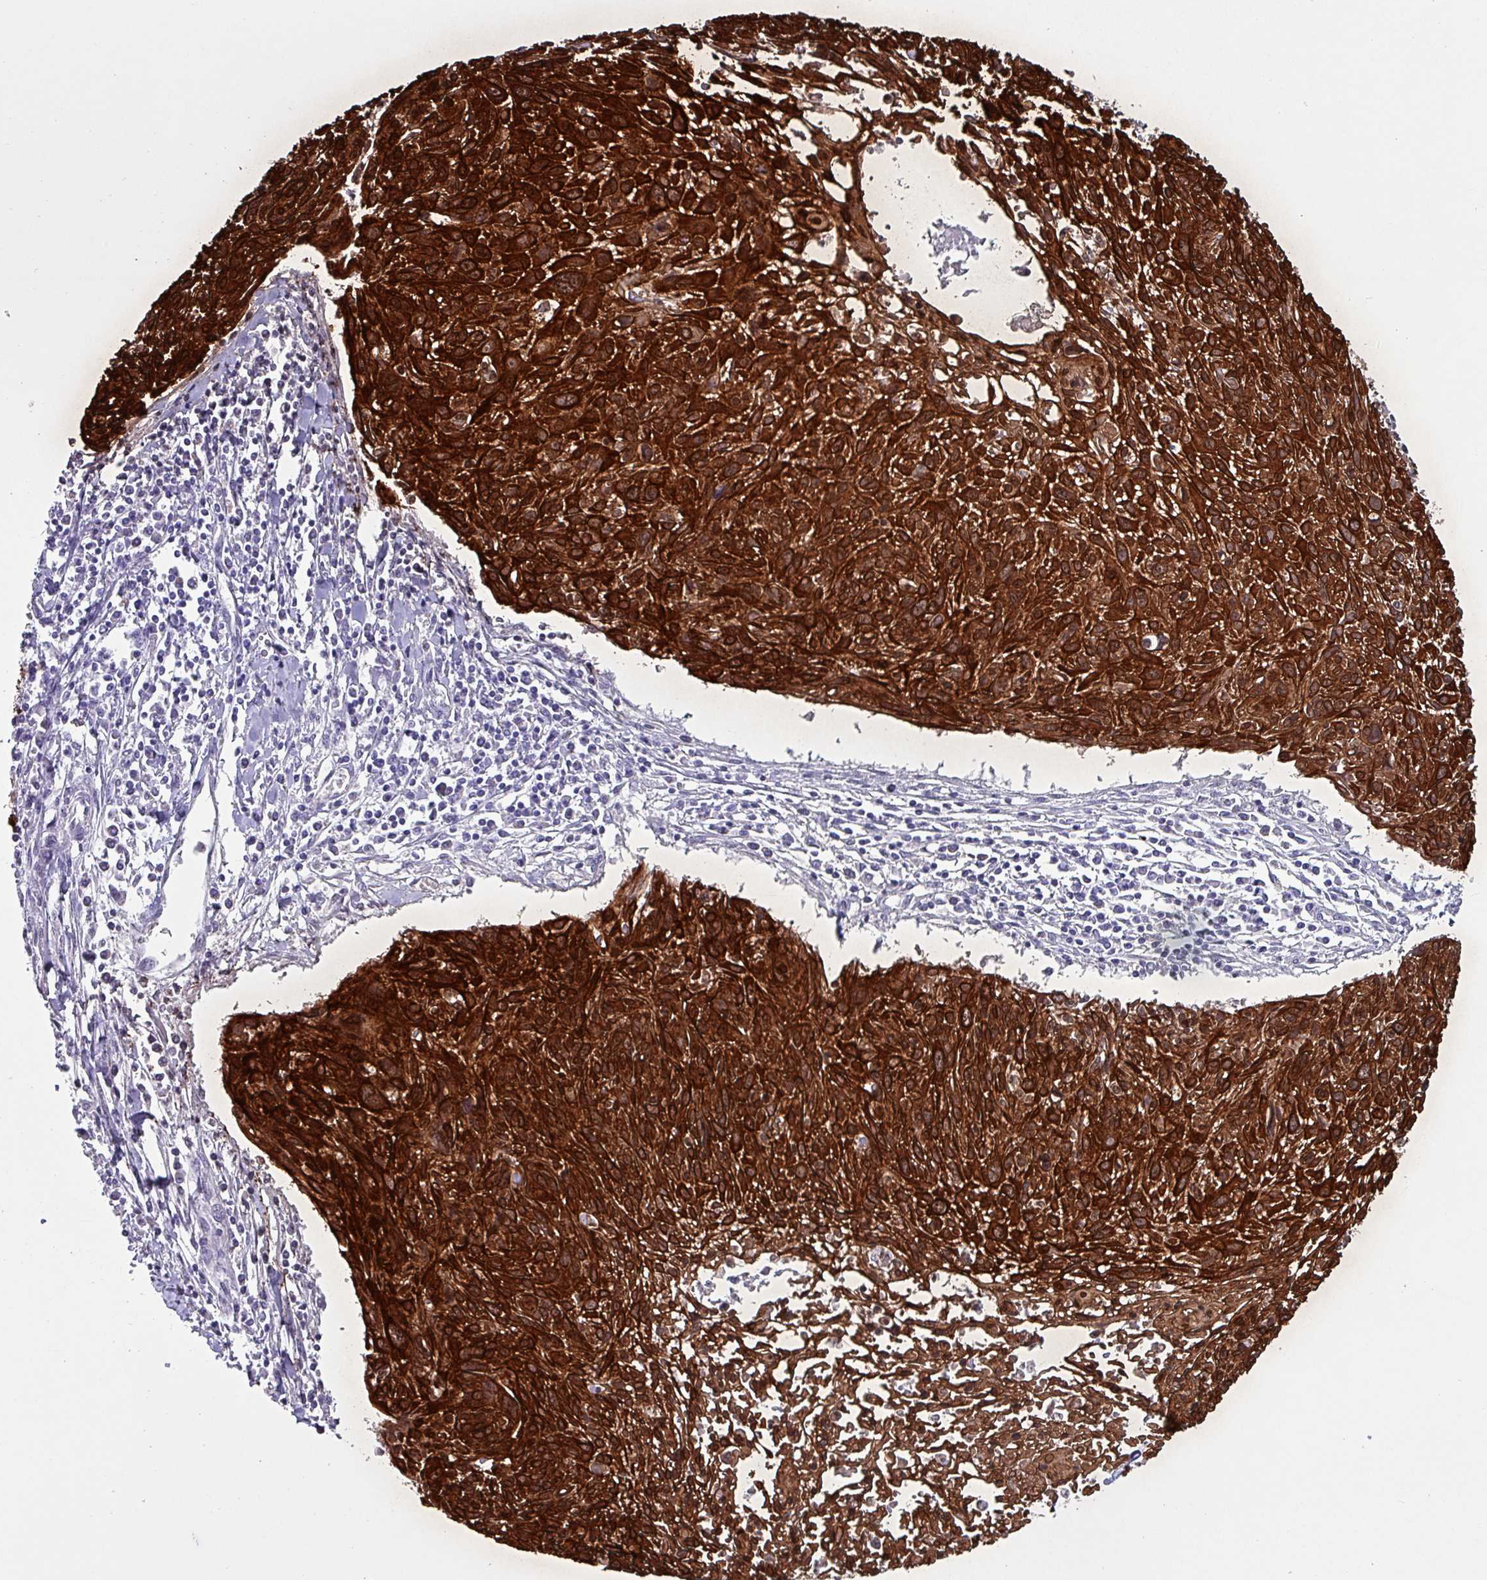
{"staining": {"intensity": "strong", "quantity": ">75%", "location": "cytoplasmic/membranous"}, "tissue": "cervical cancer", "cell_type": "Tumor cells", "image_type": "cancer", "snomed": [{"axis": "morphology", "description": "Squamous cell carcinoma, NOS"}, {"axis": "topography", "description": "Cervix"}], "caption": "Cervical cancer stained with DAB IHC demonstrates high levels of strong cytoplasmic/membranous positivity in approximately >75% of tumor cells.", "gene": "KRT6C", "patient": {"sex": "female", "age": 51}}